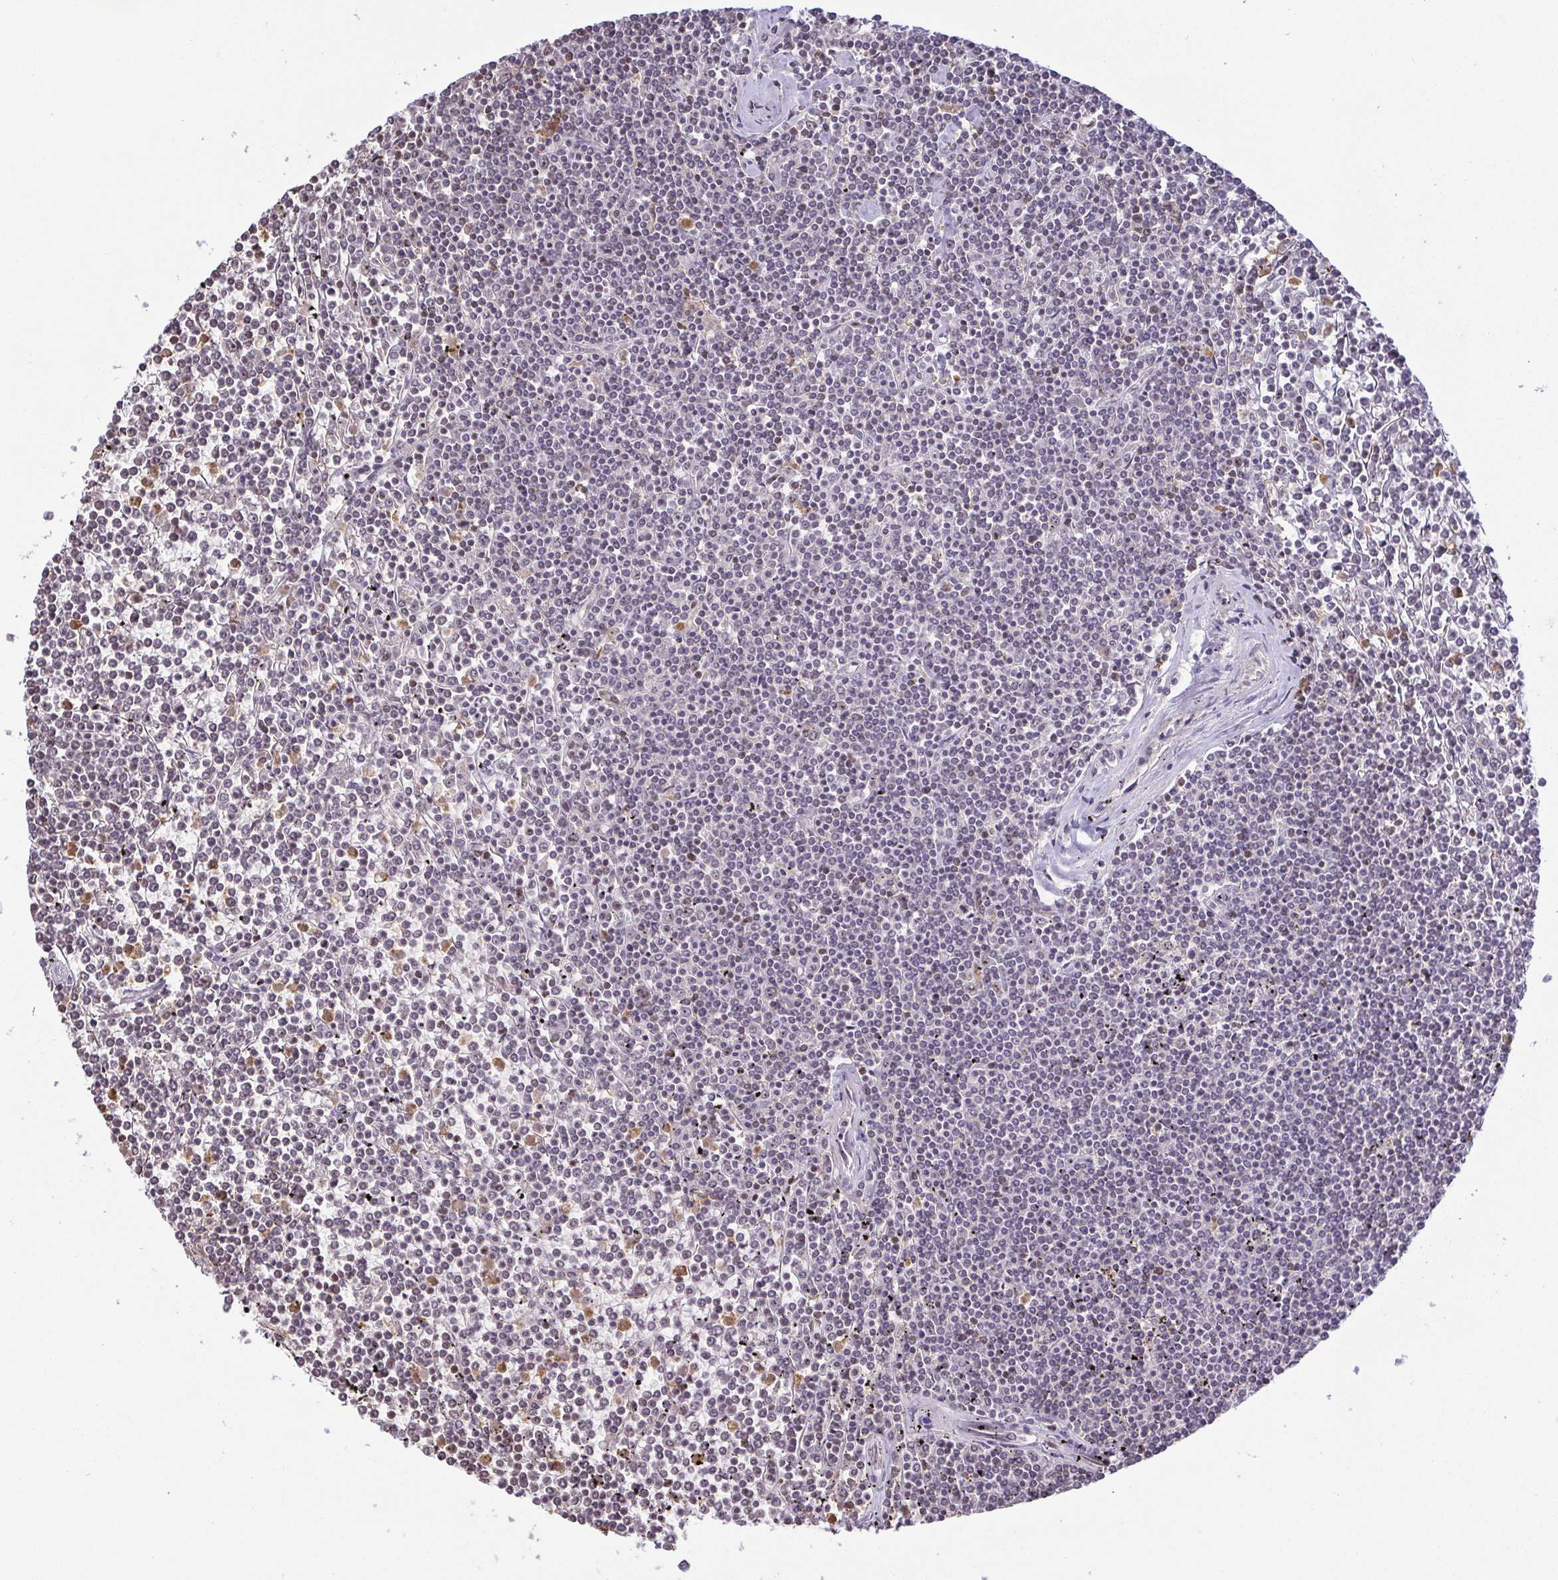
{"staining": {"intensity": "negative", "quantity": "none", "location": "none"}, "tissue": "lymphoma", "cell_type": "Tumor cells", "image_type": "cancer", "snomed": [{"axis": "morphology", "description": "Malignant lymphoma, non-Hodgkin's type, Low grade"}, {"axis": "topography", "description": "Spleen"}], "caption": "An image of malignant lymphoma, non-Hodgkin's type (low-grade) stained for a protein exhibits no brown staining in tumor cells. (Stains: DAB (3,3'-diaminobenzidine) immunohistochemistry (IHC) with hematoxylin counter stain, Microscopy: brightfield microscopy at high magnification).", "gene": "RSL24D1", "patient": {"sex": "female", "age": 19}}